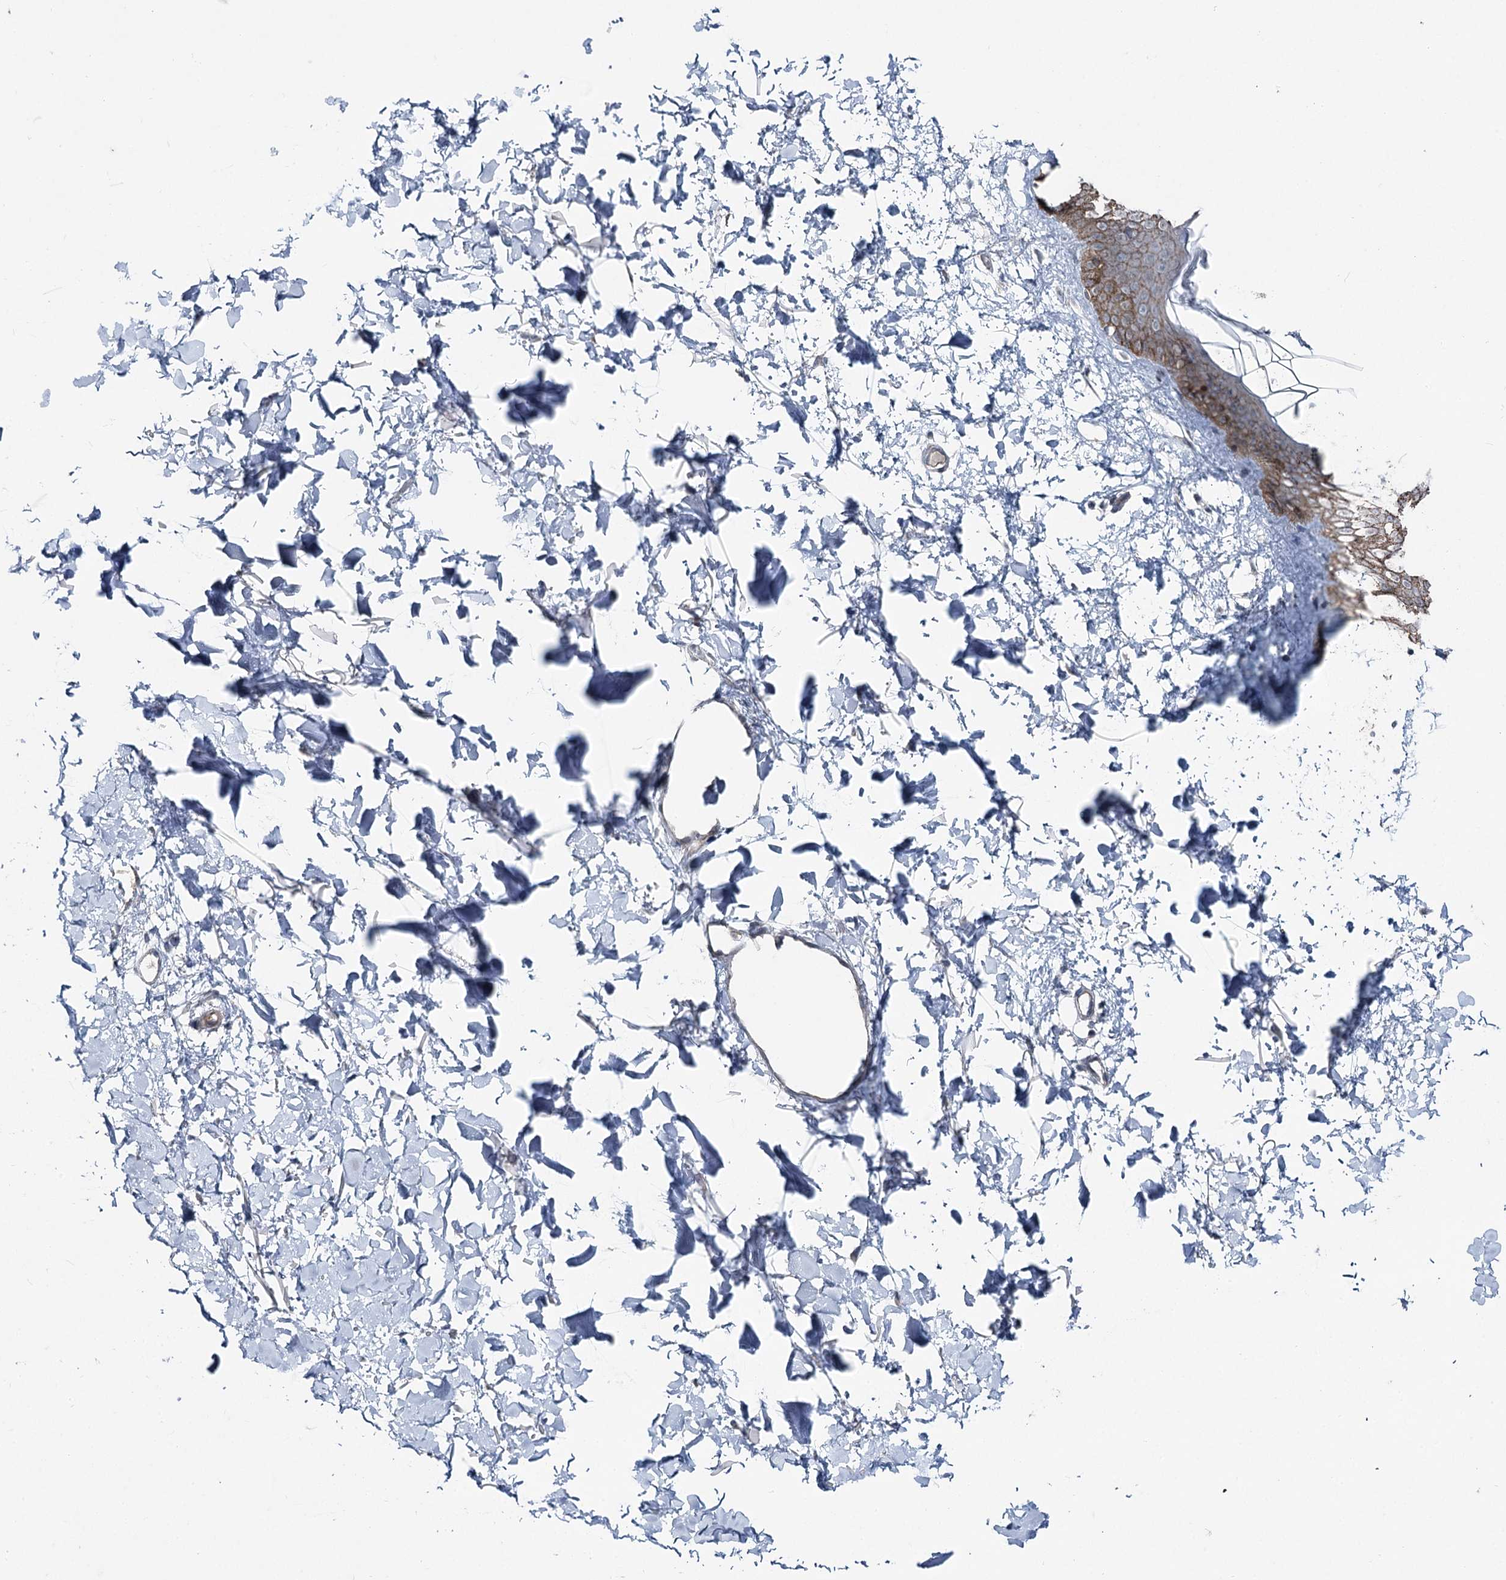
{"staining": {"intensity": "negative", "quantity": "none", "location": "none"}, "tissue": "skin", "cell_type": "Fibroblasts", "image_type": "normal", "snomed": [{"axis": "morphology", "description": "Normal tissue, NOS"}, {"axis": "topography", "description": "Skin"}], "caption": "DAB (3,3'-diaminobenzidine) immunohistochemical staining of benign skin shows no significant expression in fibroblasts.", "gene": "FAM120B", "patient": {"sex": "female", "age": 58}}